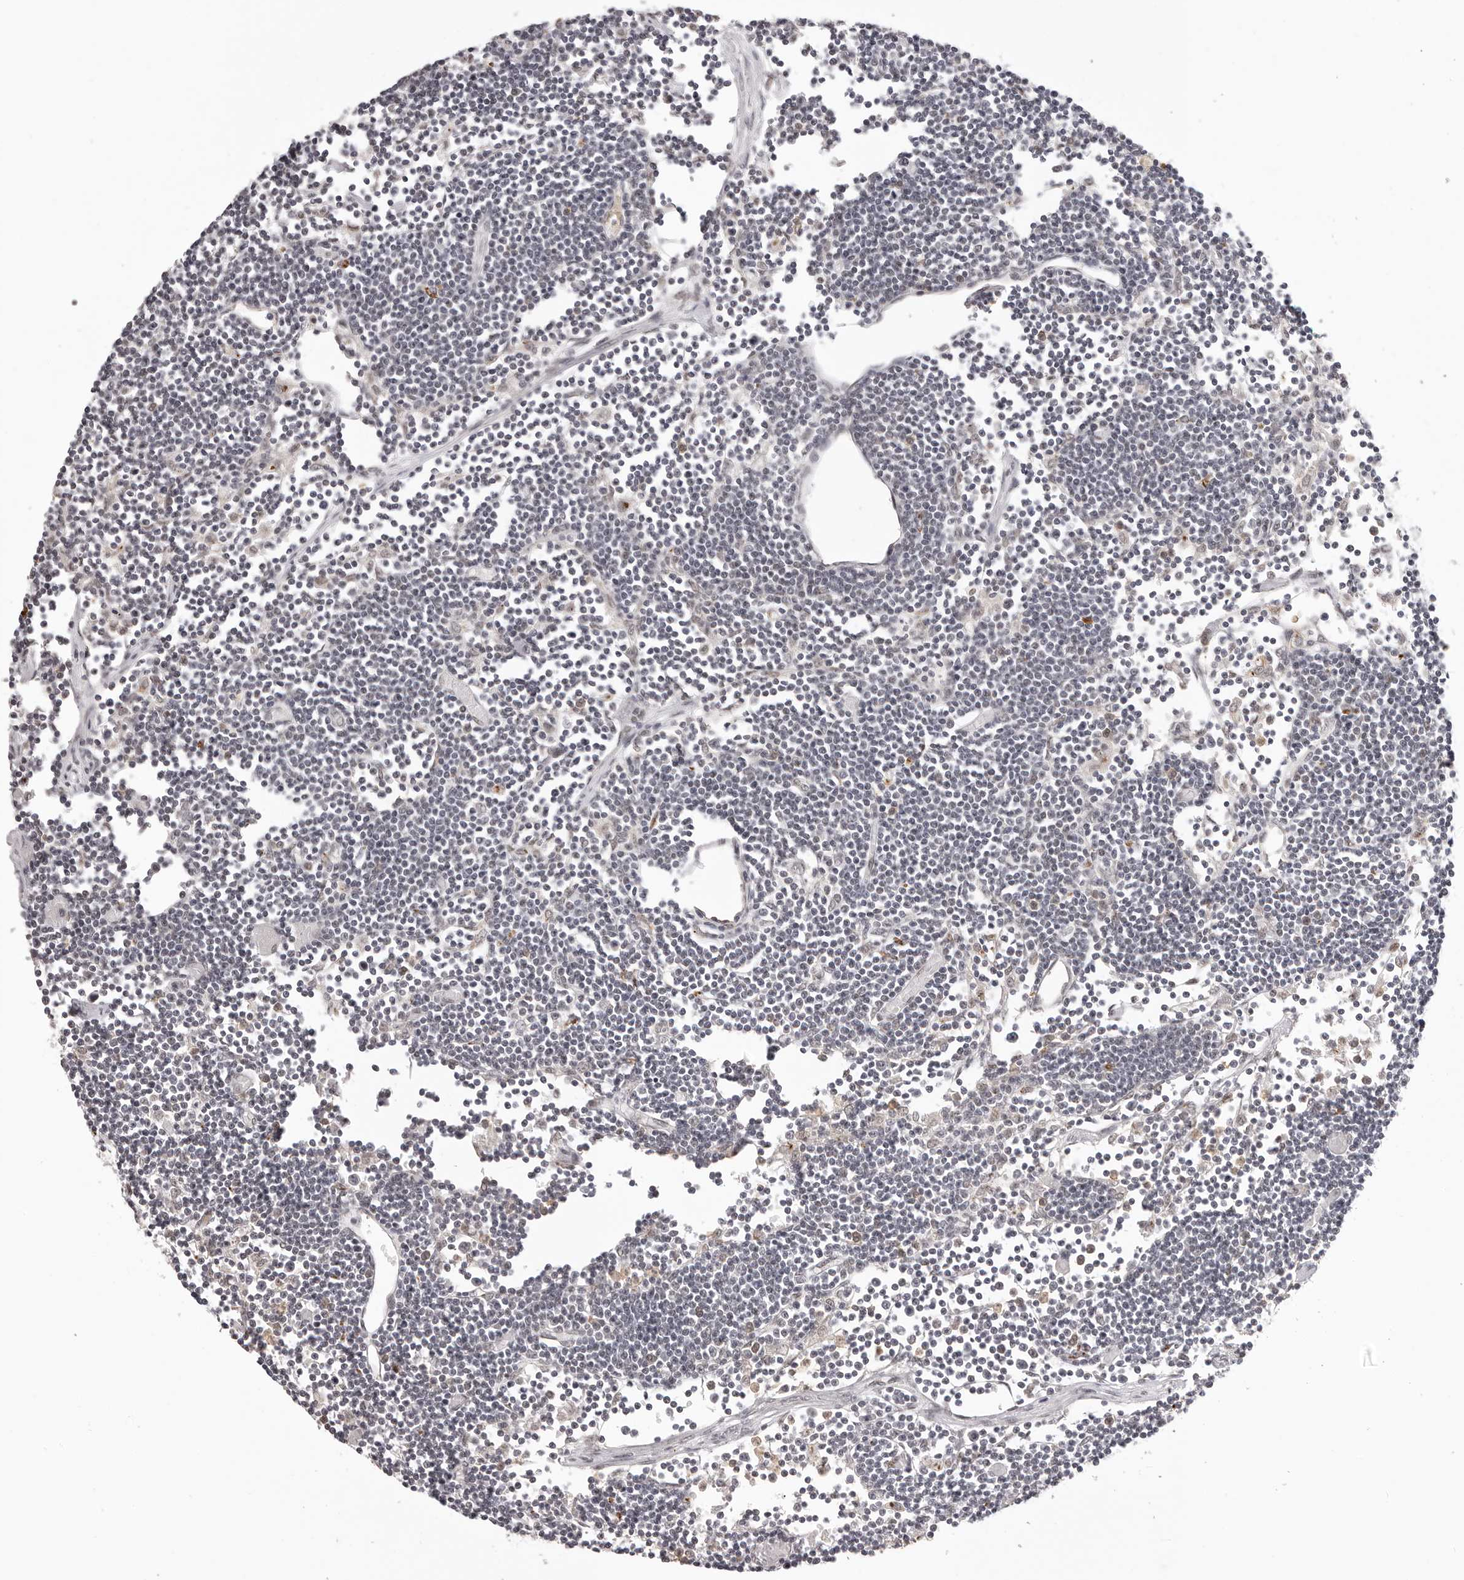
{"staining": {"intensity": "negative", "quantity": "none", "location": "none"}, "tissue": "lymph node", "cell_type": "Germinal center cells", "image_type": "normal", "snomed": [{"axis": "morphology", "description": "Normal tissue, NOS"}, {"axis": "topography", "description": "Lymph node"}], "caption": "Human lymph node stained for a protein using immunohistochemistry demonstrates no positivity in germinal center cells.", "gene": "RNF2", "patient": {"sex": "female", "age": 11}}